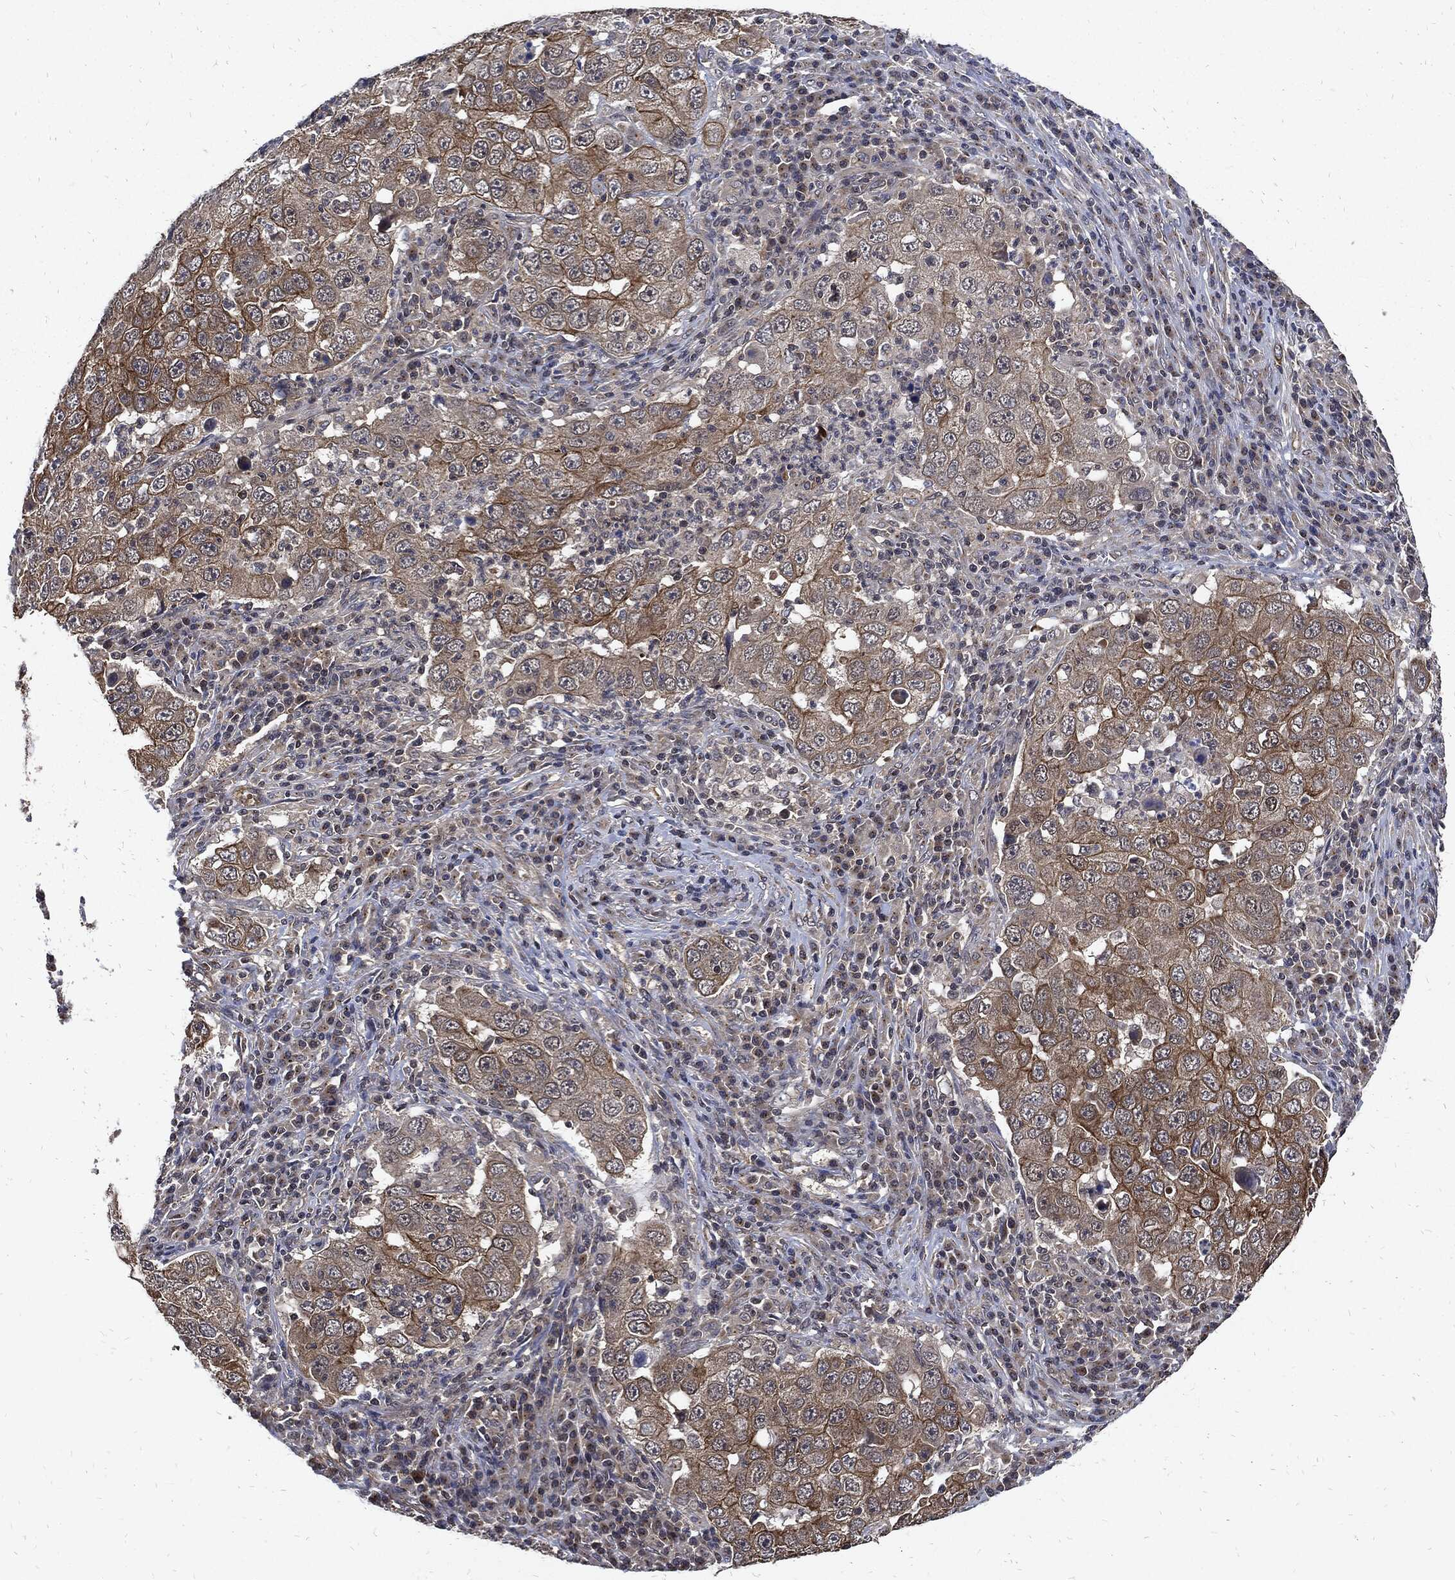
{"staining": {"intensity": "moderate", "quantity": "25%-75%", "location": "cytoplasmic/membranous"}, "tissue": "lung cancer", "cell_type": "Tumor cells", "image_type": "cancer", "snomed": [{"axis": "morphology", "description": "Adenocarcinoma, NOS"}, {"axis": "topography", "description": "Lung"}], "caption": "Immunohistochemical staining of human adenocarcinoma (lung) demonstrates medium levels of moderate cytoplasmic/membranous positivity in approximately 25%-75% of tumor cells. (DAB = brown stain, brightfield microscopy at high magnification).", "gene": "DCTN1", "patient": {"sex": "male", "age": 73}}